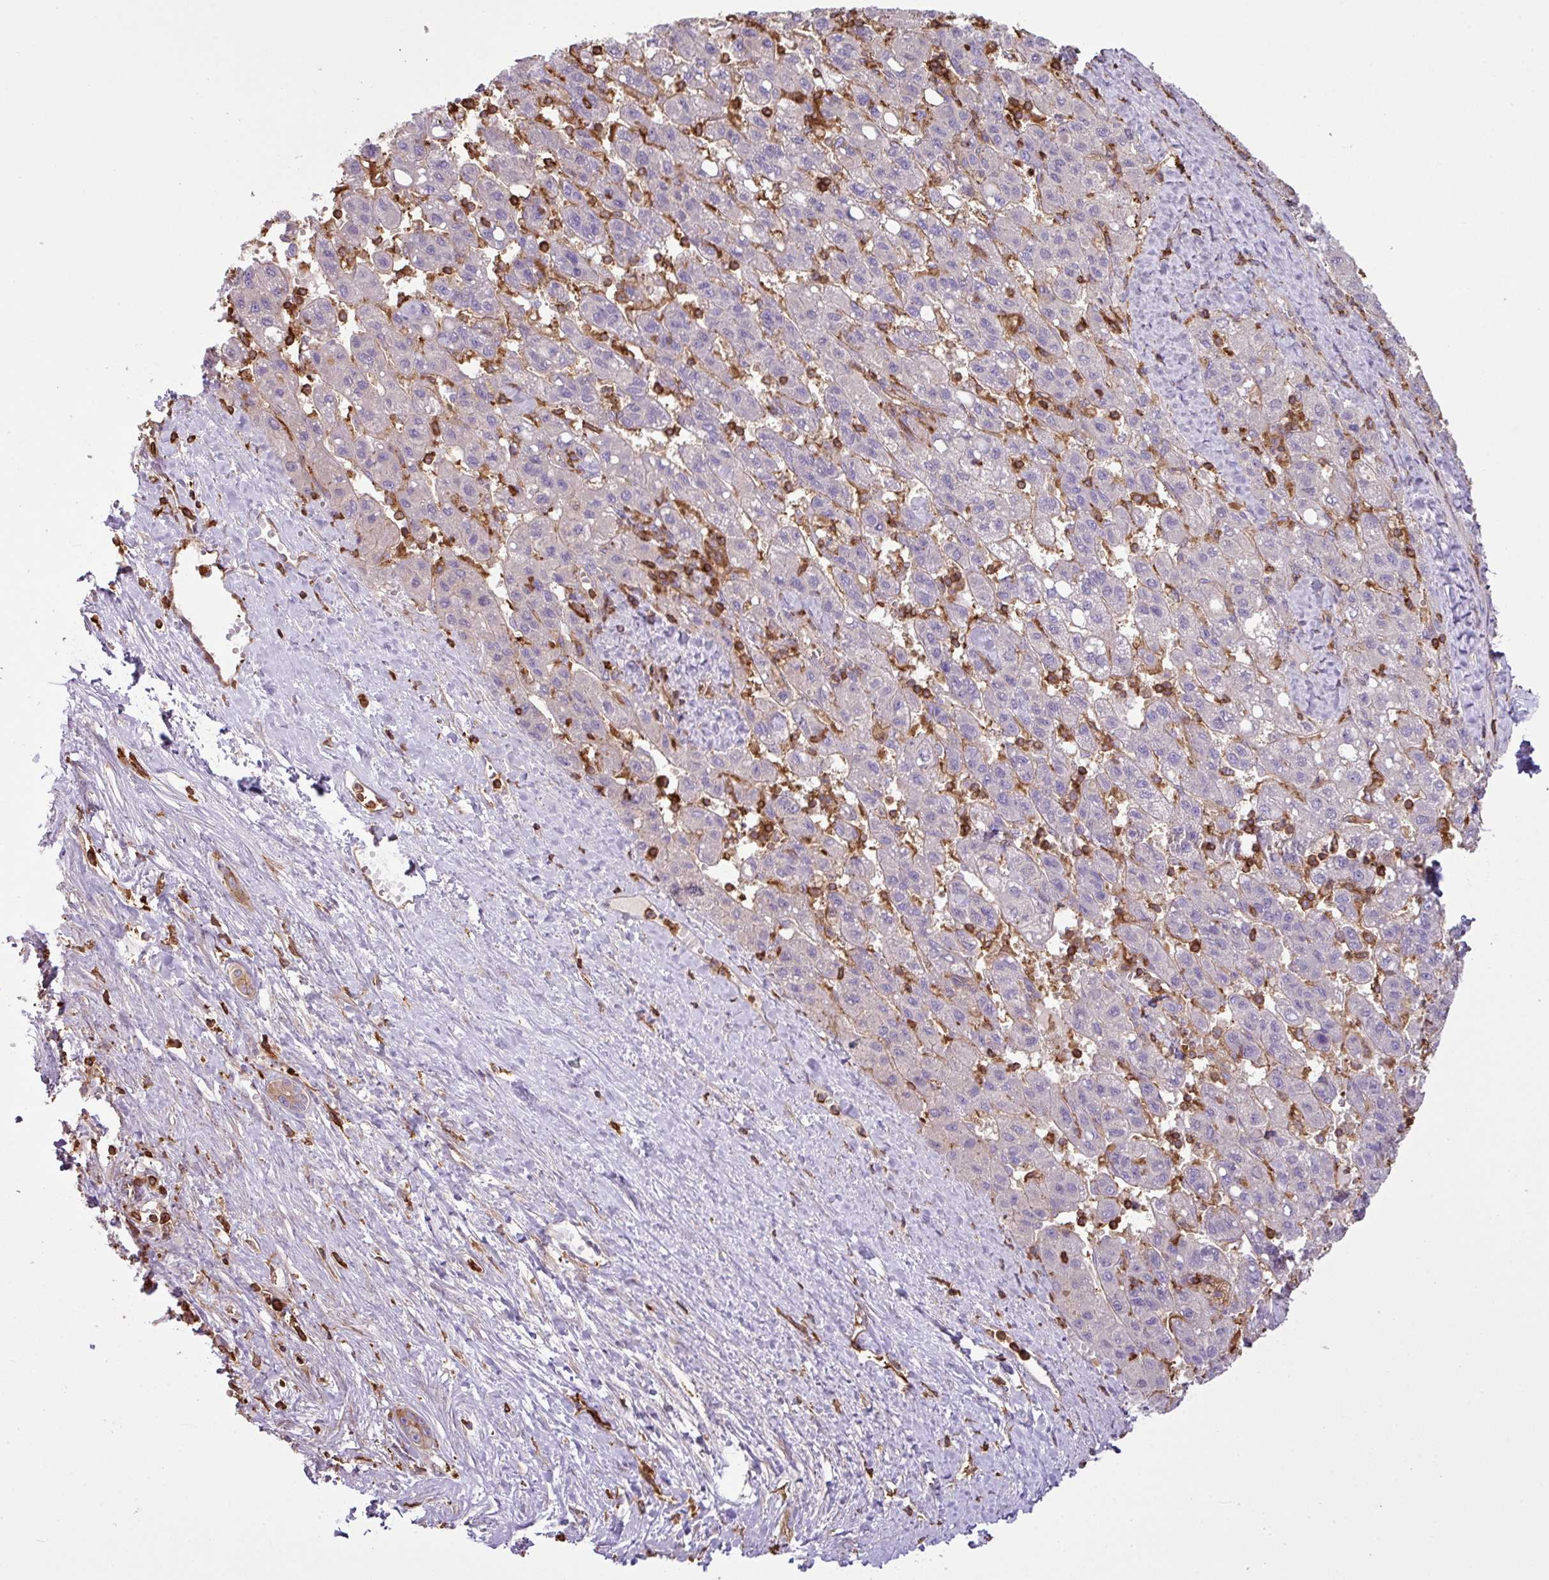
{"staining": {"intensity": "negative", "quantity": "none", "location": "none"}, "tissue": "liver cancer", "cell_type": "Tumor cells", "image_type": "cancer", "snomed": [{"axis": "morphology", "description": "Carcinoma, Hepatocellular, NOS"}, {"axis": "topography", "description": "Liver"}], "caption": "Immunohistochemistry (IHC) of liver cancer shows no staining in tumor cells.", "gene": "PGAP6", "patient": {"sex": "female", "age": 82}}